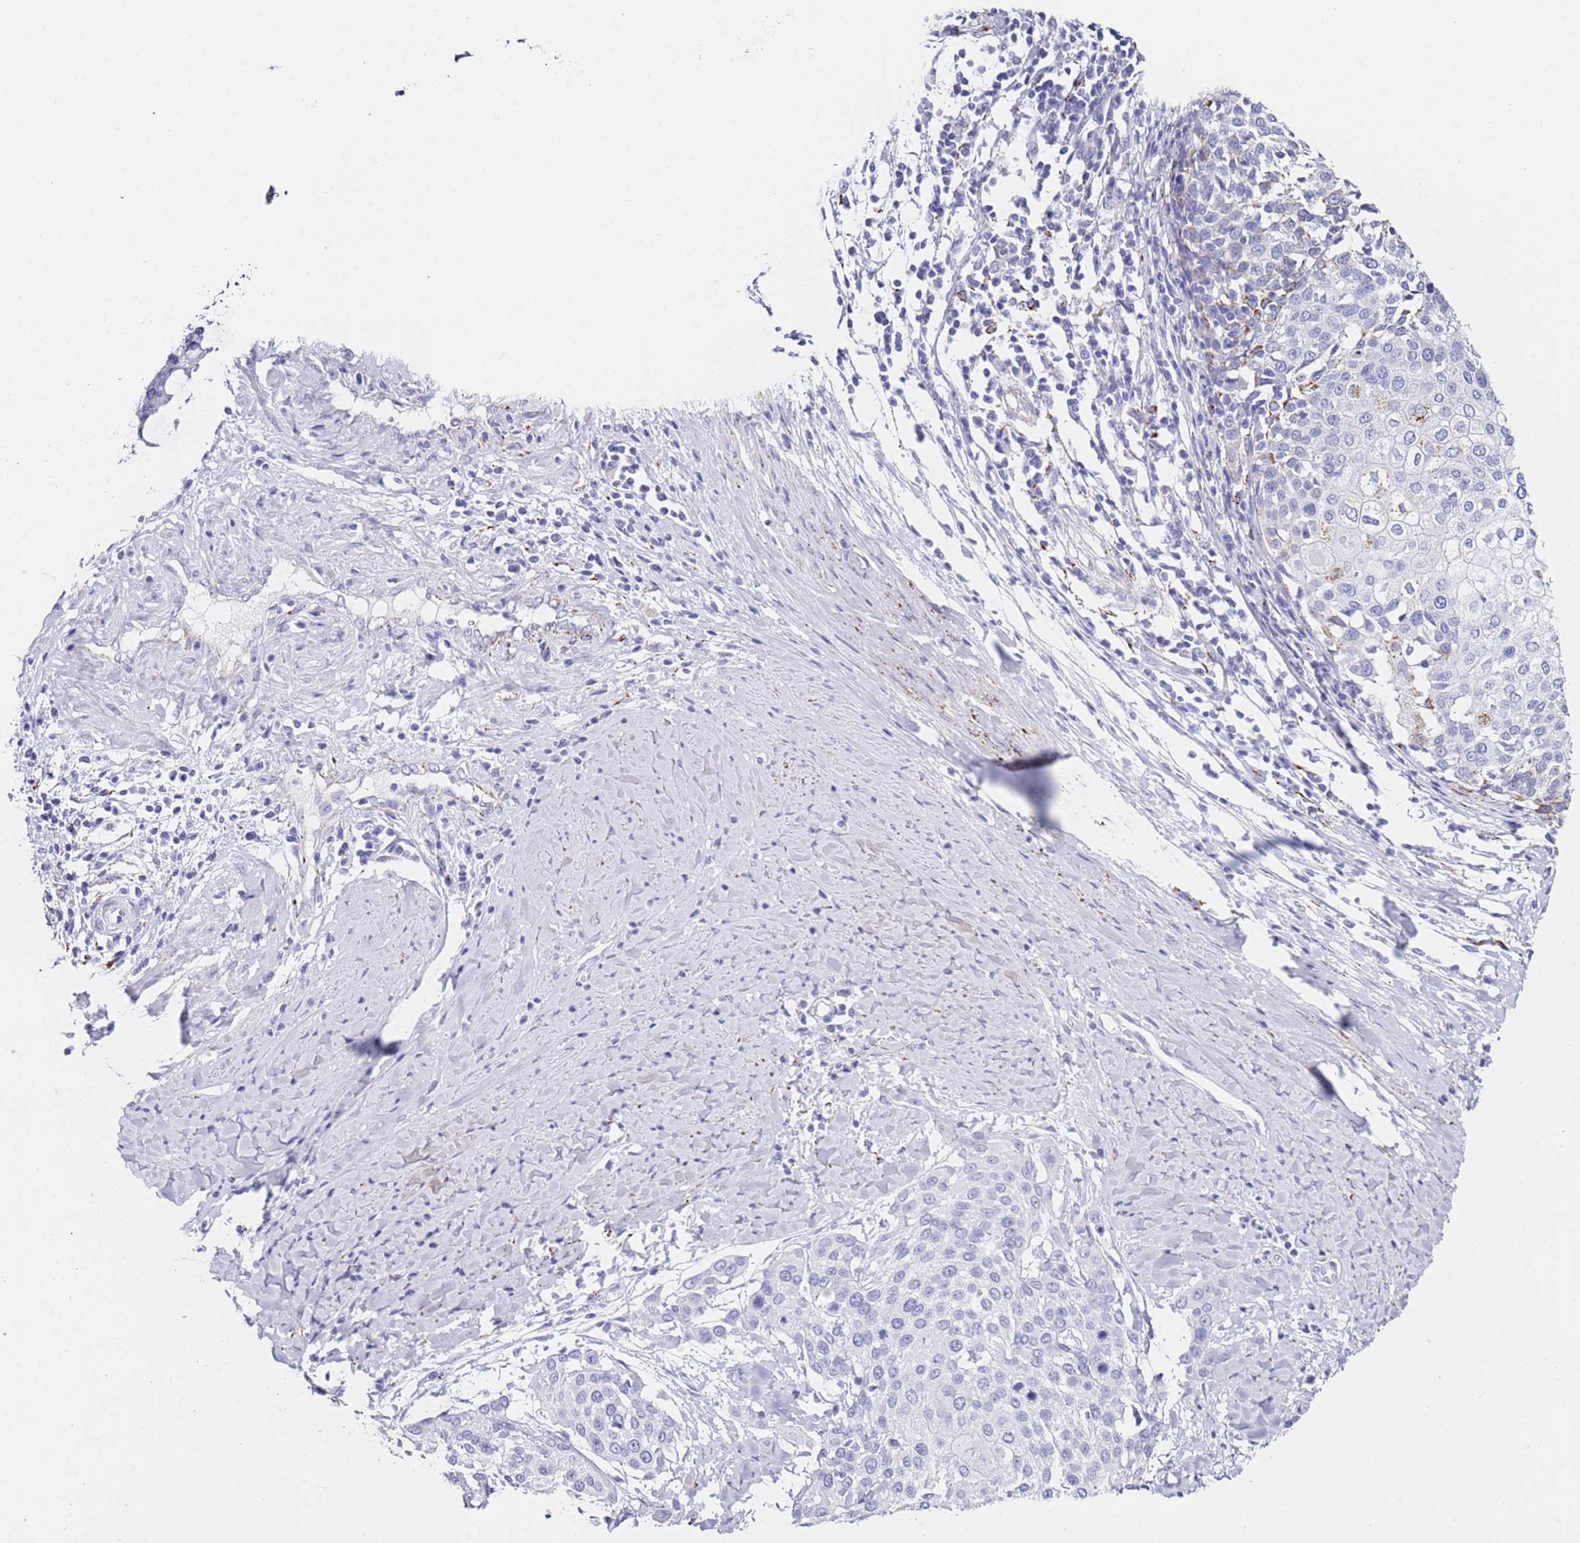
{"staining": {"intensity": "negative", "quantity": "none", "location": "none"}, "tissue": "cervical cancer", "cell_type": "Tumor cells", "image_type": "cancer", "snomed": [{"axis": "morphology", "description": "Squamous cell carcinoma, NOS"}, {"axis": "topography", "description": "Cervix"}], "caption": "Immunohistochemical staining of human cervical cancer shows no significant staining in tumor cells.", "gene": "PTBP2", "patient": {"sex": "female", "age": 44}}